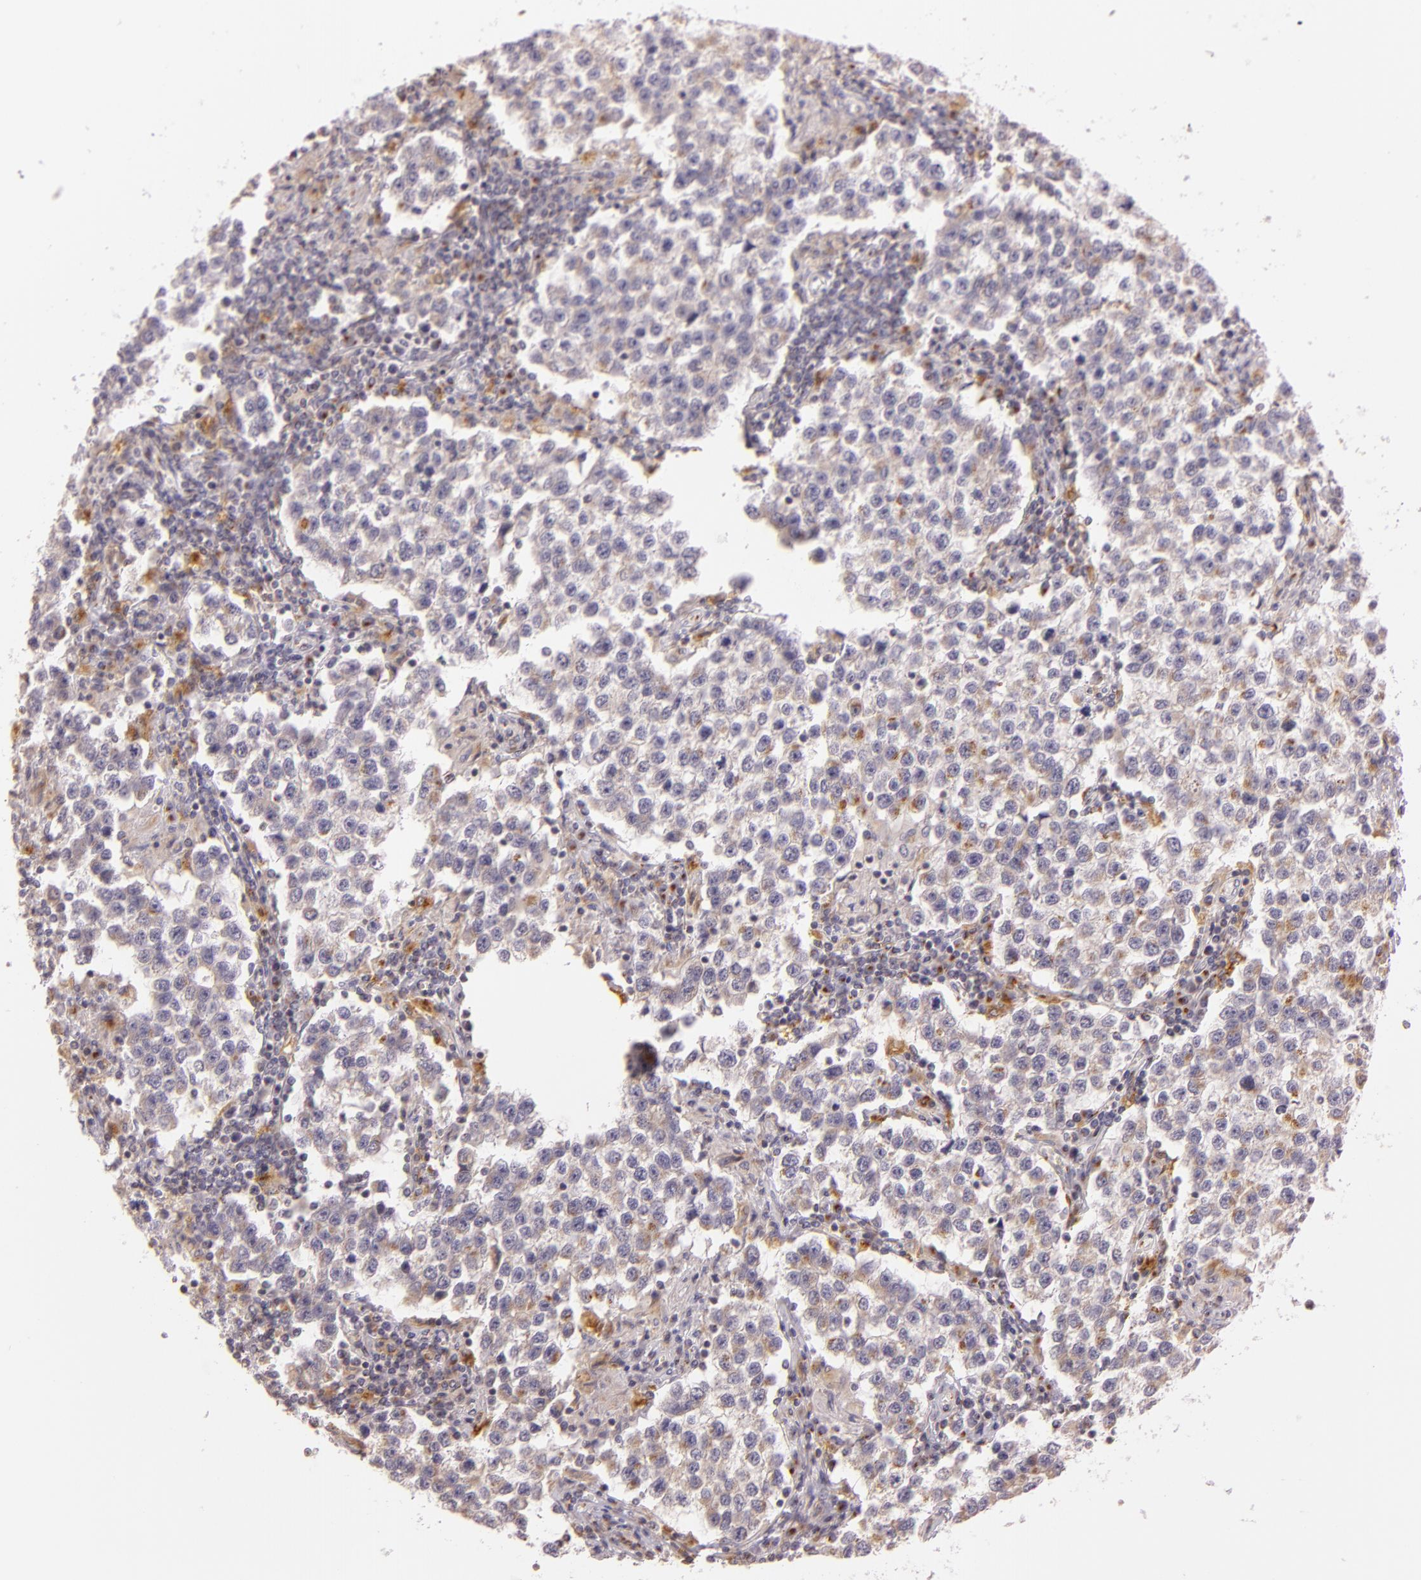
{"staining": {"intensity": "weak", "quantity": ">75%", "location": "cytoplasmic/membranous"}, "tissue": "testis cancer", "cell_type": "Tumor cells", "image_type": "cancer", "snomed": [{"axis": "morphology", "description": "Seminoma, NOS"}, {"axis": "topography", "description": "Testis"}], "caption": "A photomicrograph of human testis seminoma stained for a protein exhibits weak cytoplasmic/membranous brown staining in tumor cells. (IHC, brightfield microscopy, high magnification).", "gene": "LGMN", "patient": {"sex": "male", "age": 36}}